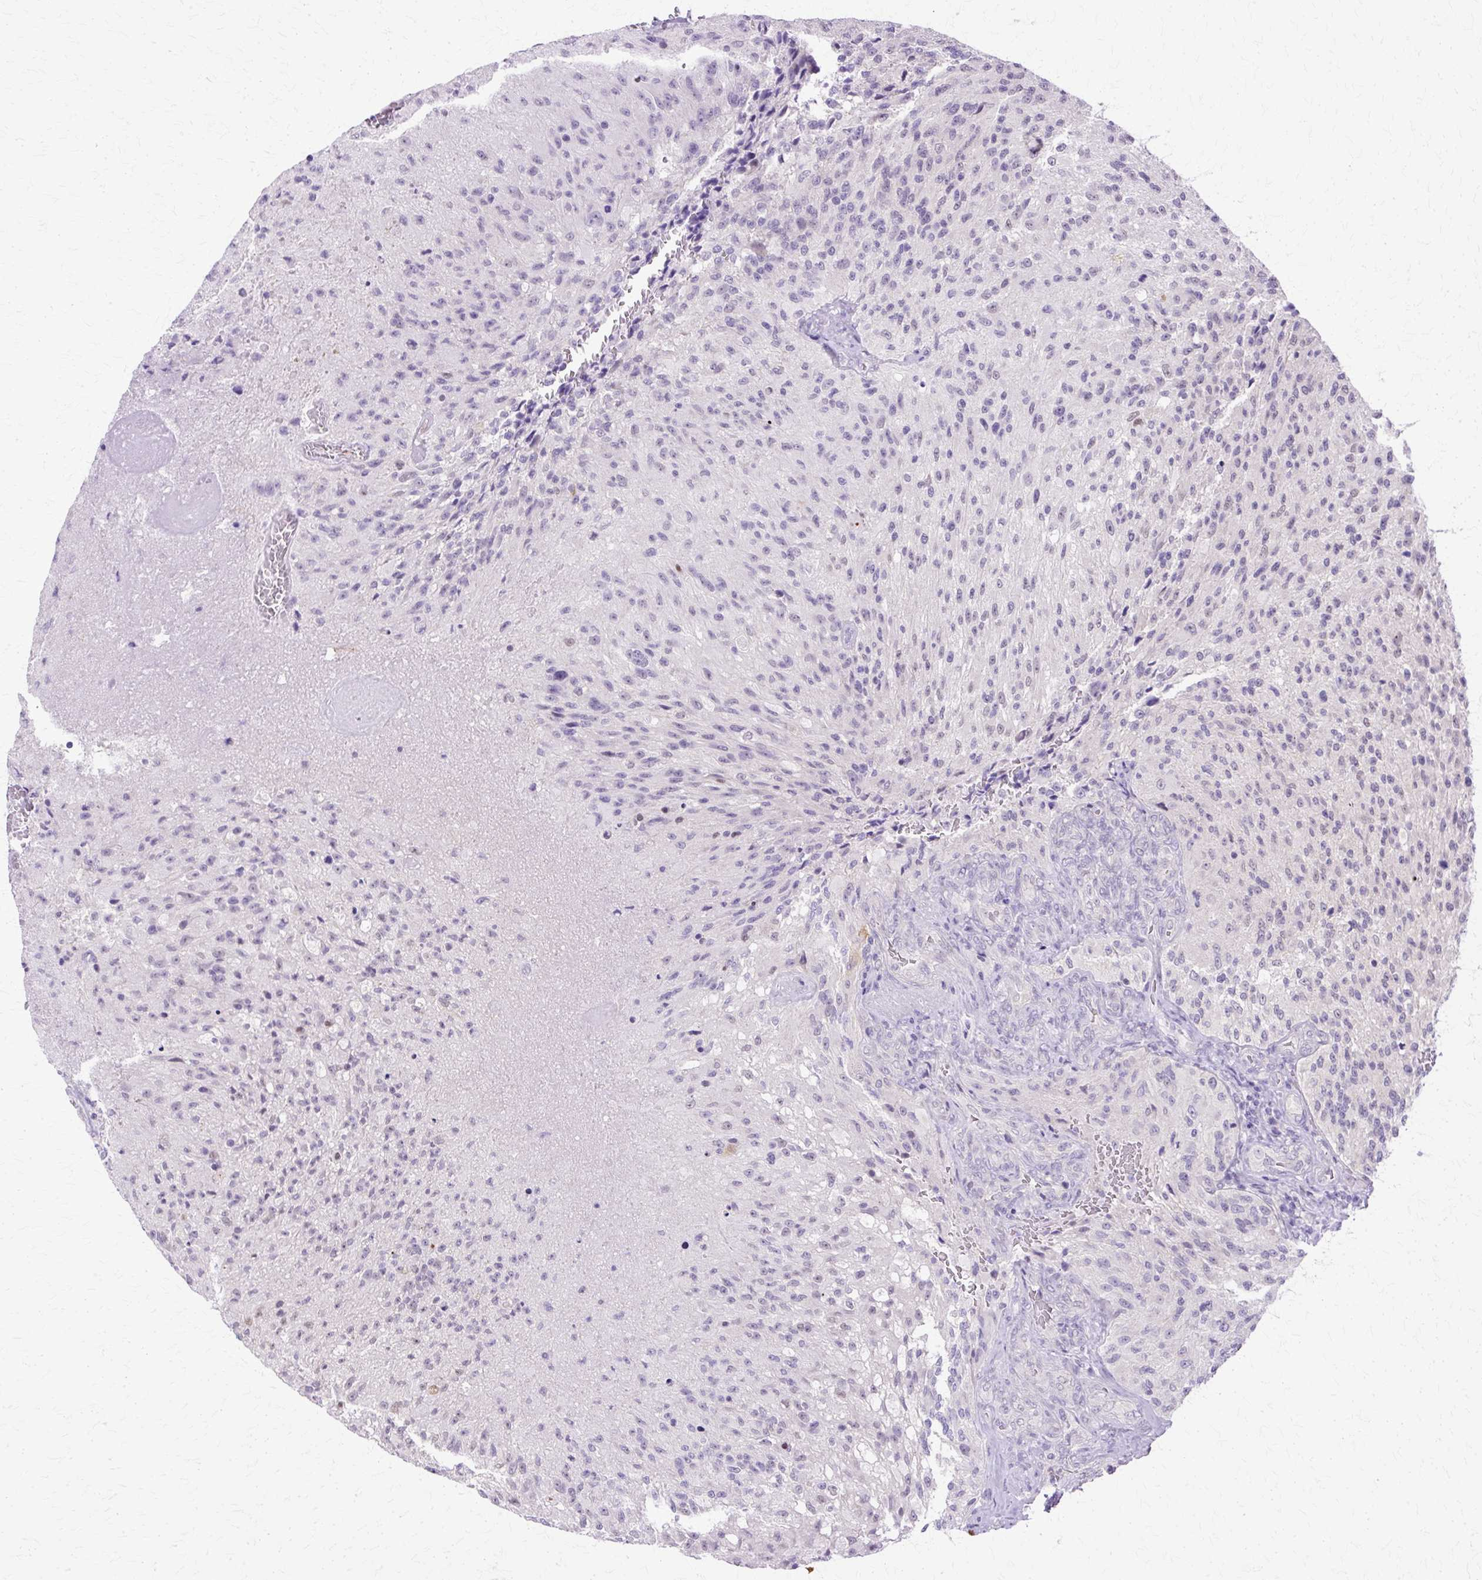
{"staining": {"intensity": "negative", "quantity": "none", "location": "none"}, "tissue": "glioma", "cell_type": "Tumor cells", "image_type": "cancer", "snomed": [{"axis": "morphology", "description": "Normal tissue, NOS"}, {"axis": "morphology", "description": "Glioma, malignant, High grade"}, {"axis": "topography", "description": "Cerebral cortex"}], "caption": "A micrograph of high-grade glioma (malignant) stained for a protein reveals no brown staining in tumor cells.", "gene": "HSPA8", "patient": {"sex": "male", "age": 56}}